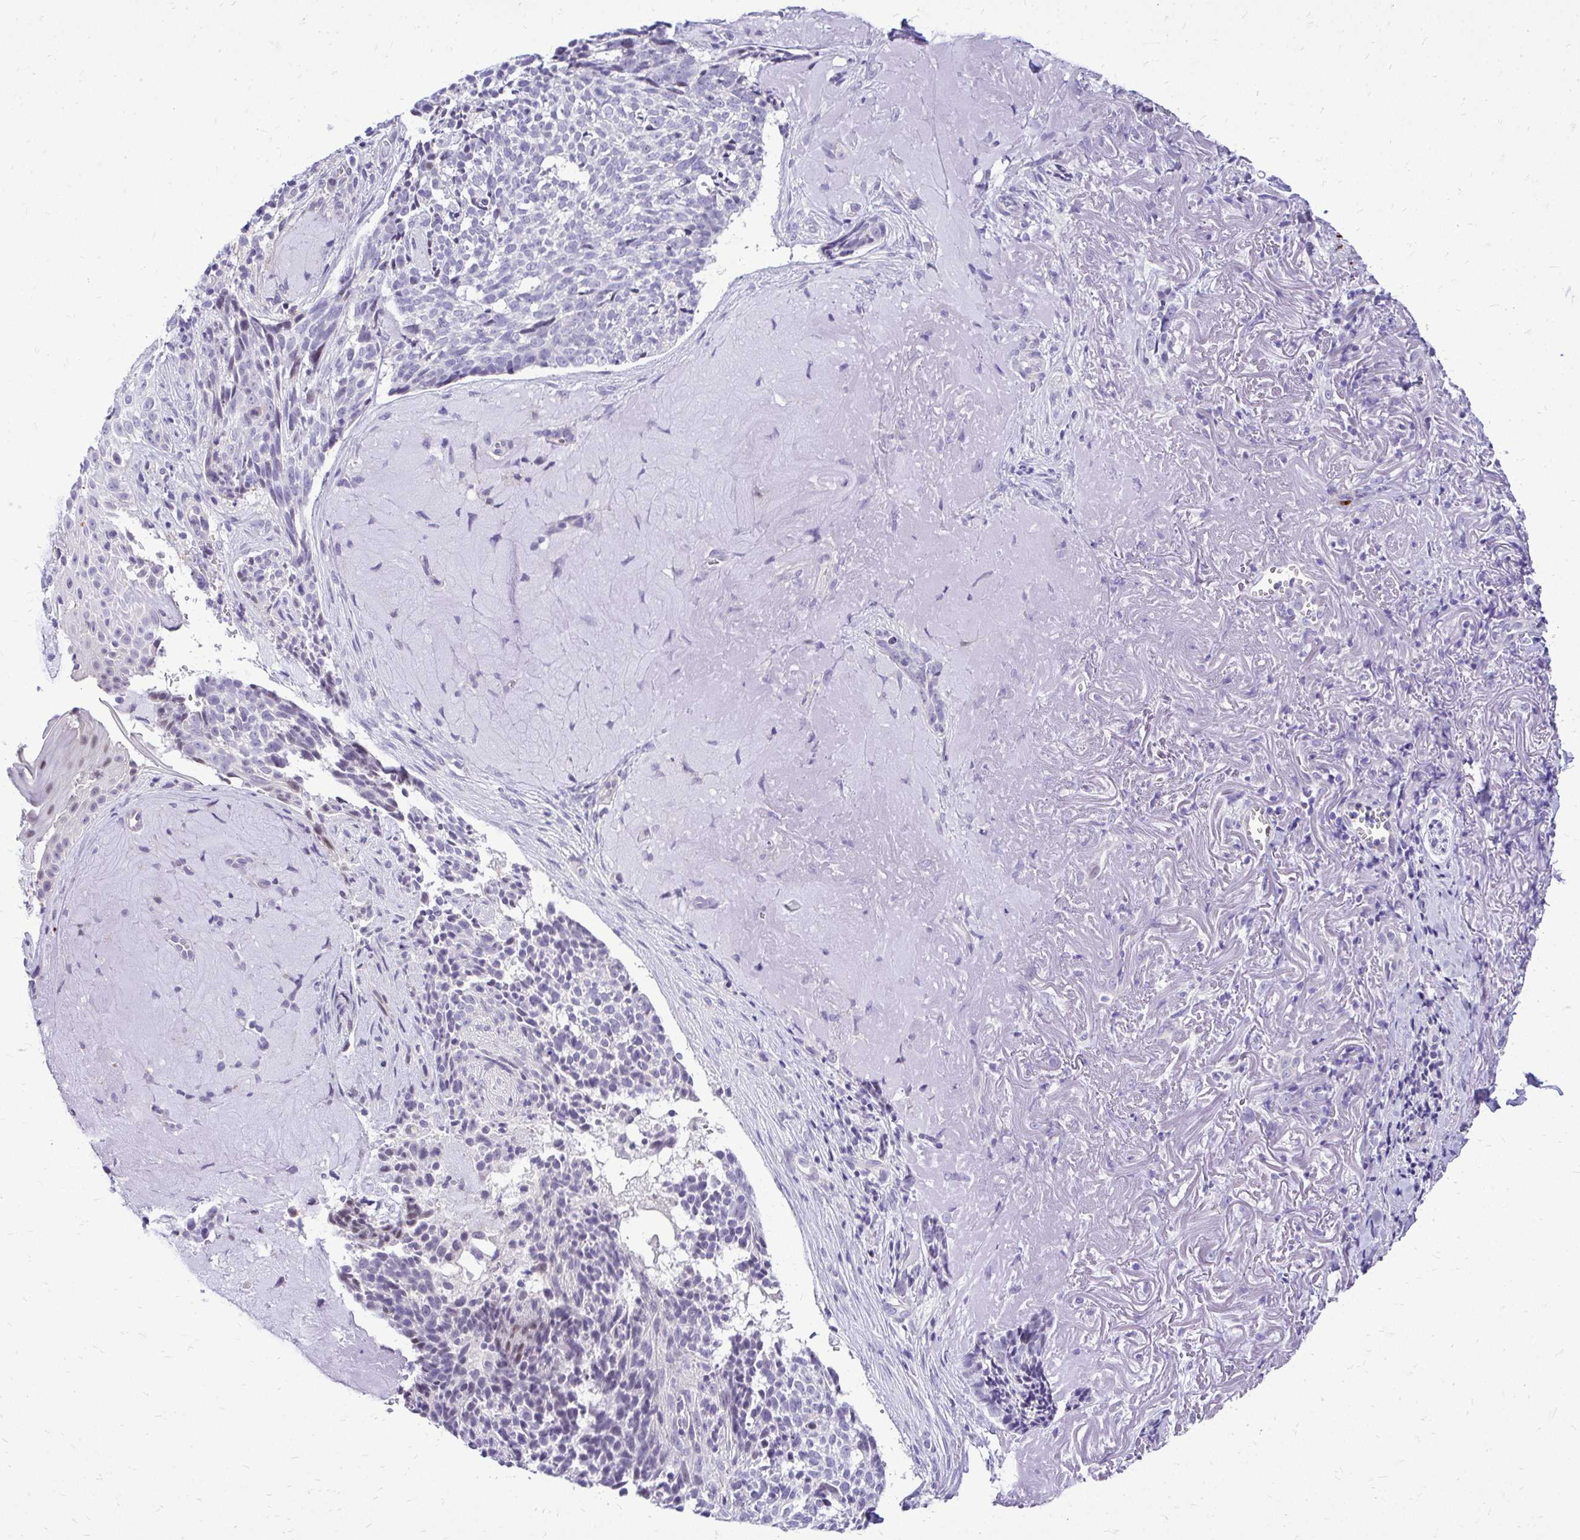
{"staining": {"intensity": "negative", "quantity": "none", "location": "none"}, "tissue": "skin cancer", "cell_type": "Tumor cells", "image_type": "cancer", "snomed": [{"axis": "morphology", "description": "Basal cell carcinoma"}, {"axis": "topography", "description": "Skin"}, {"axis": "topography", "description": "Skin of face"}], "caption": "Immunohistochemical staining of human skin cancer demonstrates no significant staining in tumor cells. The staining was performed using DAB (3,3'-diaminobenzidine) to visualize the protein expression in brown, while the nuclei were stained in blue with hematoxylin (Magnification: 20x).", "gene": "ZSWIM9", "patient": {"sex": "female", "age": 95}}